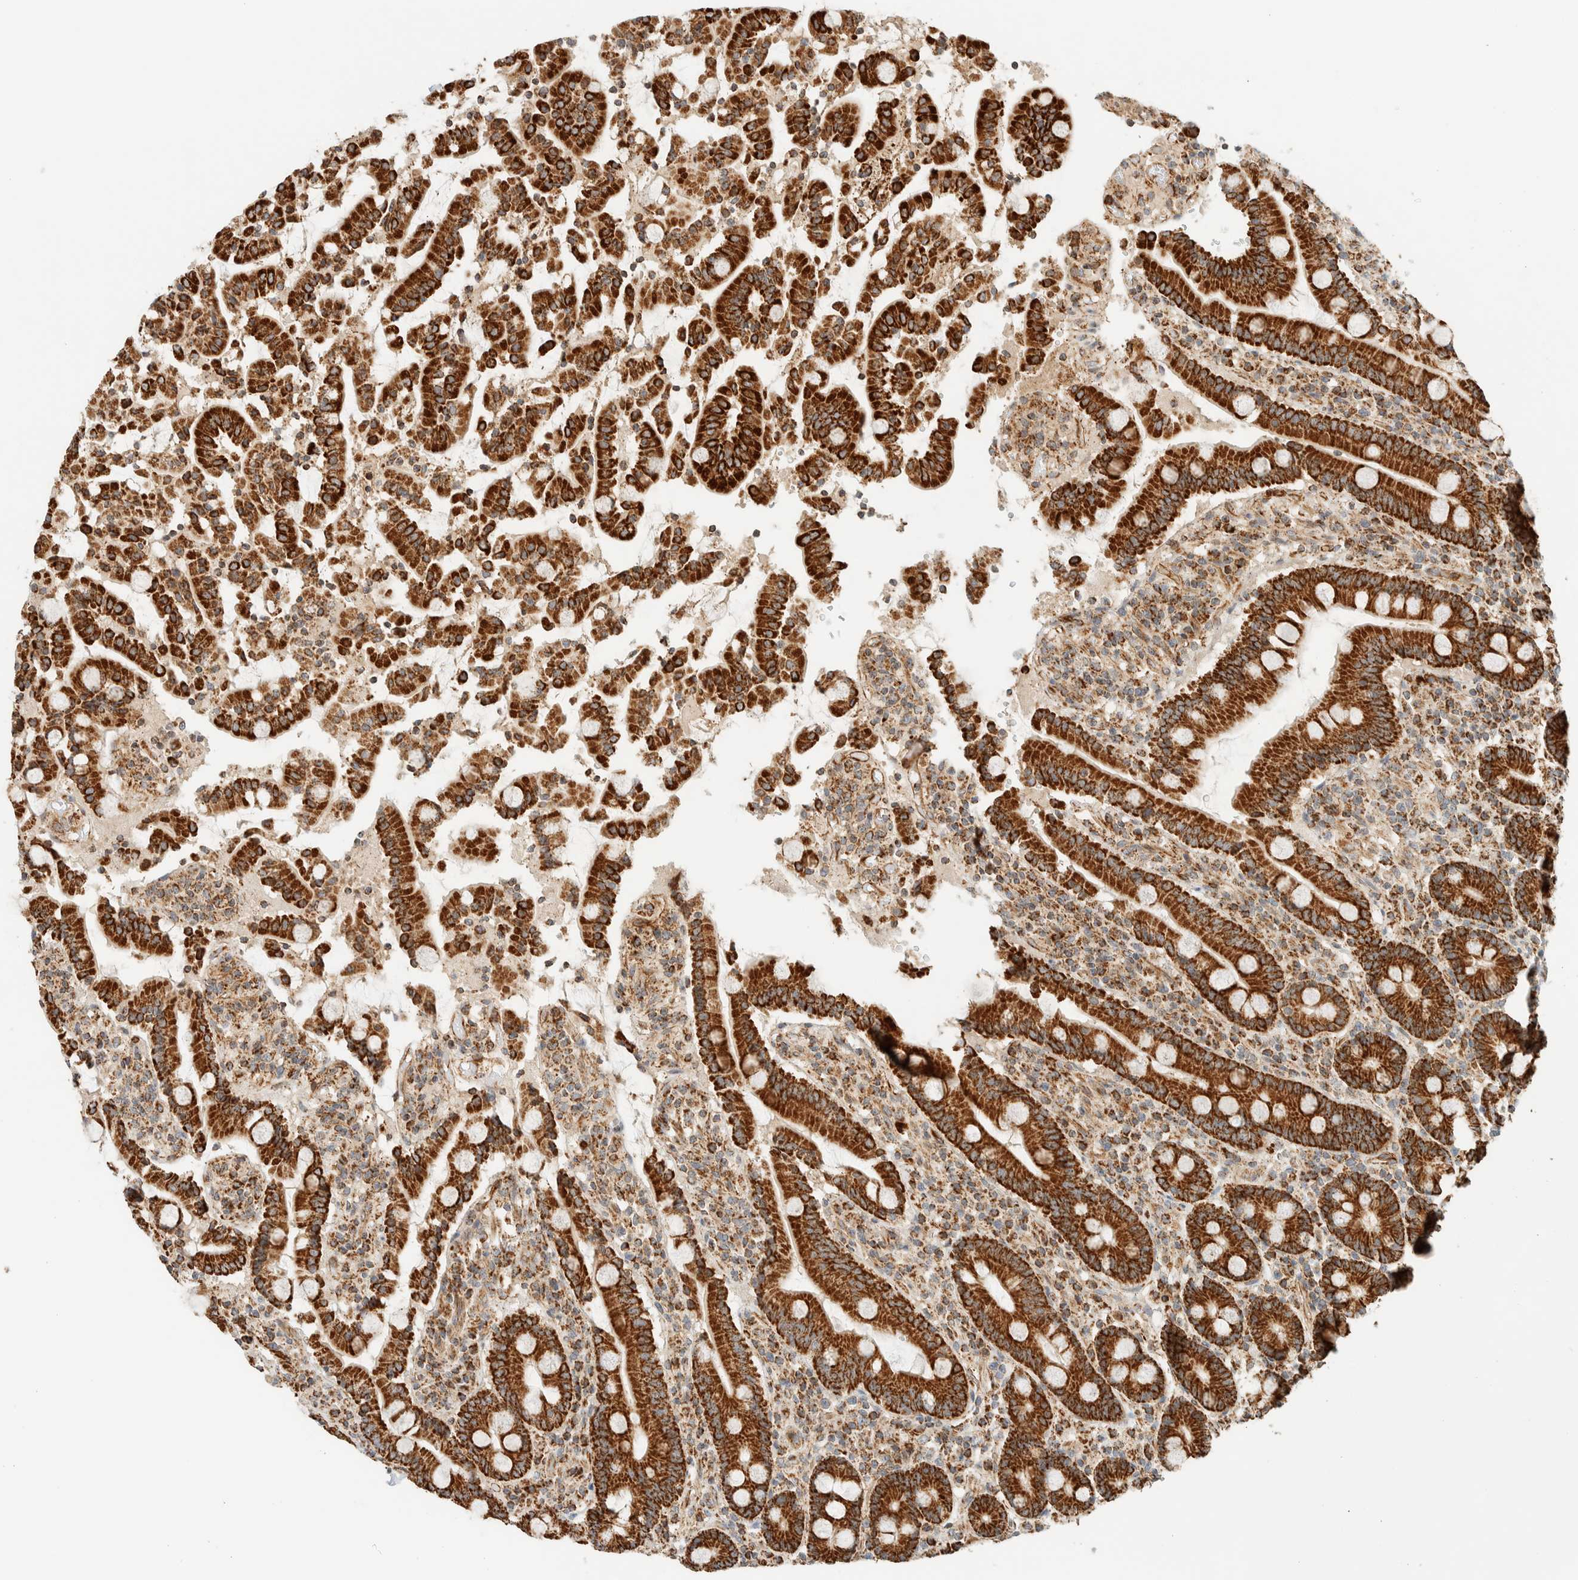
{"staining": {"intensity": "strong", "quantity": ">75%", "location": "cytoplasmic/membranous"}, "tissue": "duodenum", "cell_type": "Glandular cells", "image_type": "normal", "snomed": [{"axis": "morphology", "description": "Normal tissue, NOS"}, {"axis": "topography", "description": "Small intestine, NOS"}], "caption": "An image of duodenum stained for a protein reveals strong cytoplasmic/membranous brown staining in glandular cells. (DAB IHC, brown staining for protein, blue staining for nuclei).", "gene": "KIFAP3", "patient": {"sex": "female", "age": 71}}